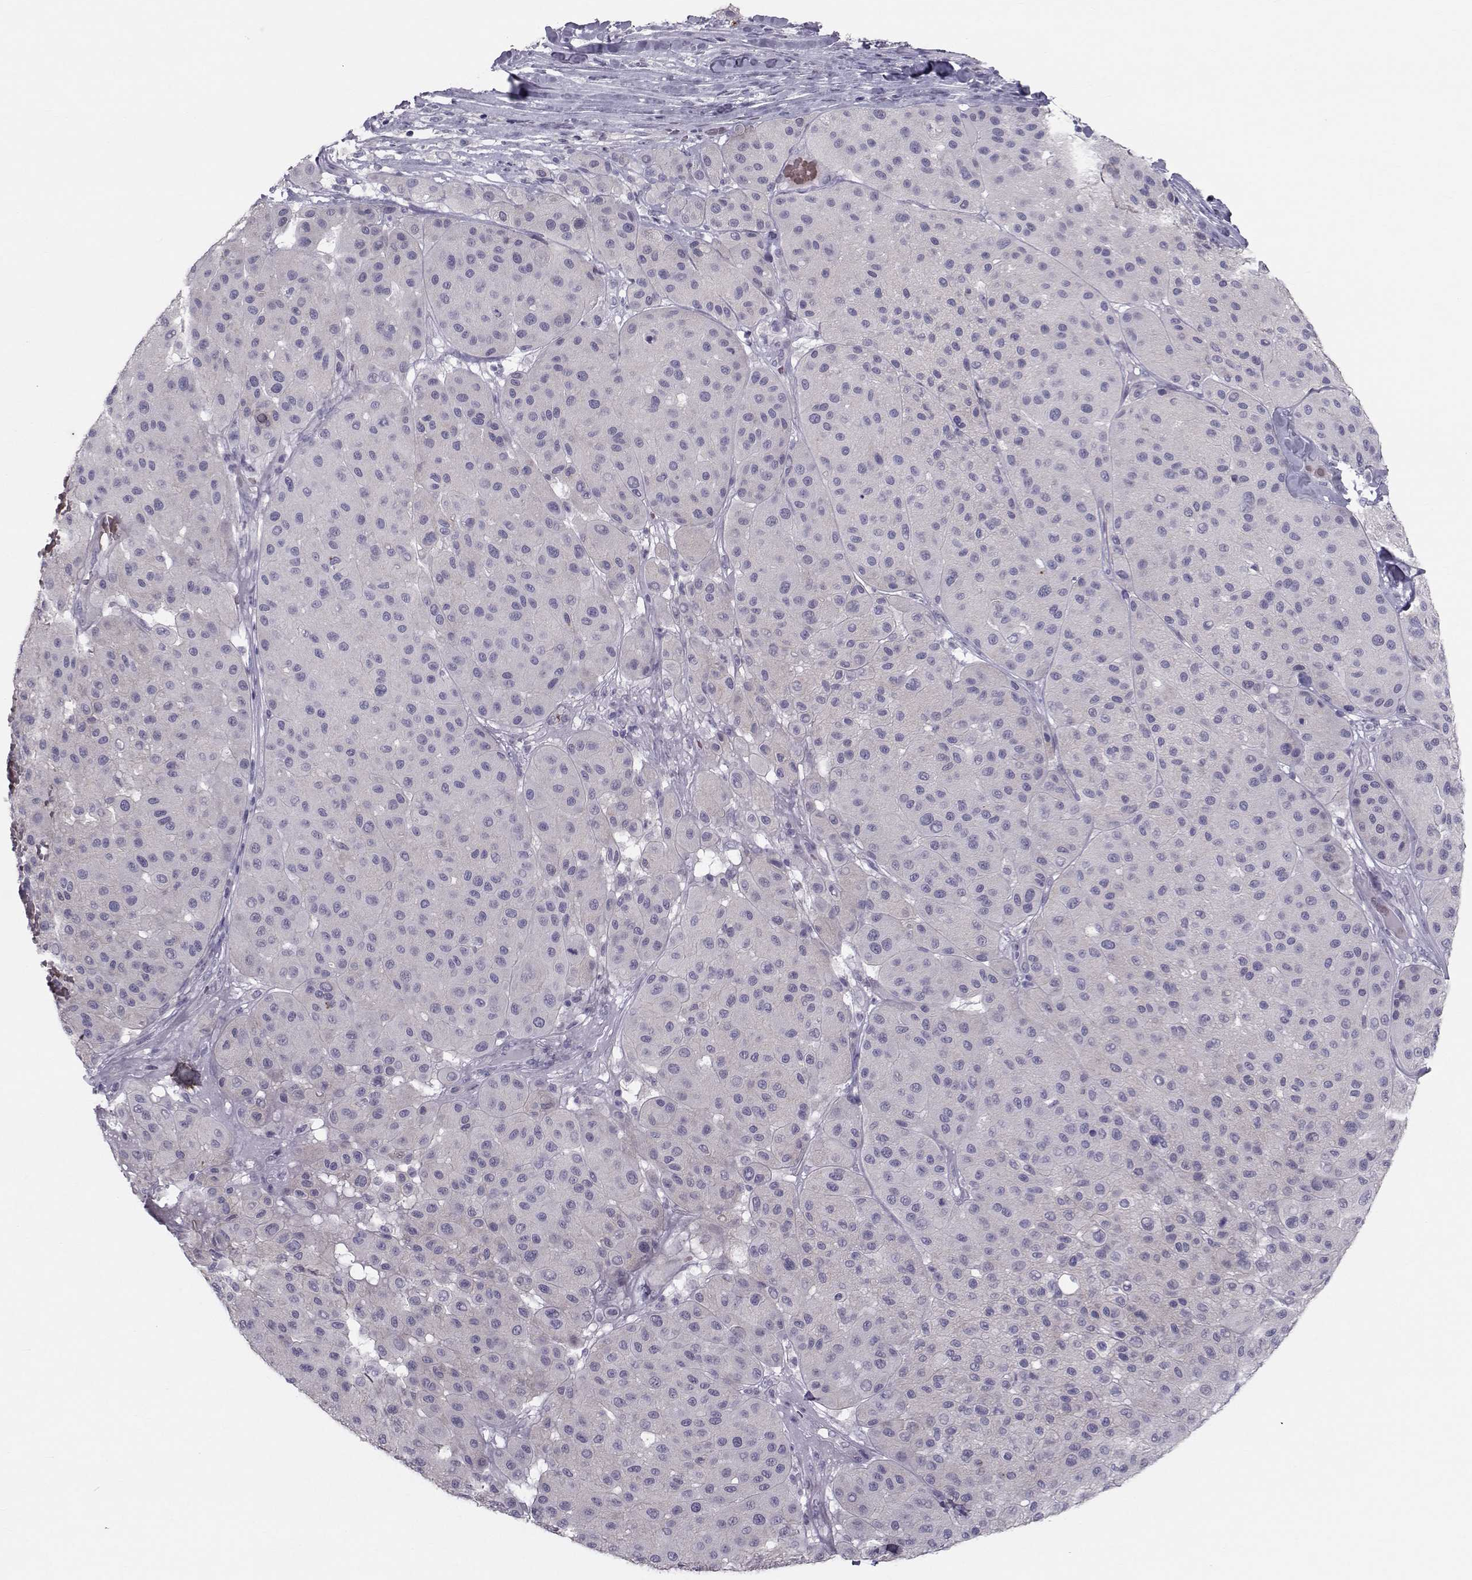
{"staining": {"intensity": "negative", "quantity": "none", "location": "none"}, "tissue": "melanoma", "cell_type": "Tumor cells", "image_type": "cancer", "snomed": [{"axis": "morphology", "description": "Malignant melanoma, Metastatic site"}, {"axis": "topography", "description": "Smooth muscle"}], "caption": "There is no significant positivity in tumor cells of malignant melanoma (metastatic site).", "gene": "GARIN3", "patient": {"sex": "male", "age": 41}}